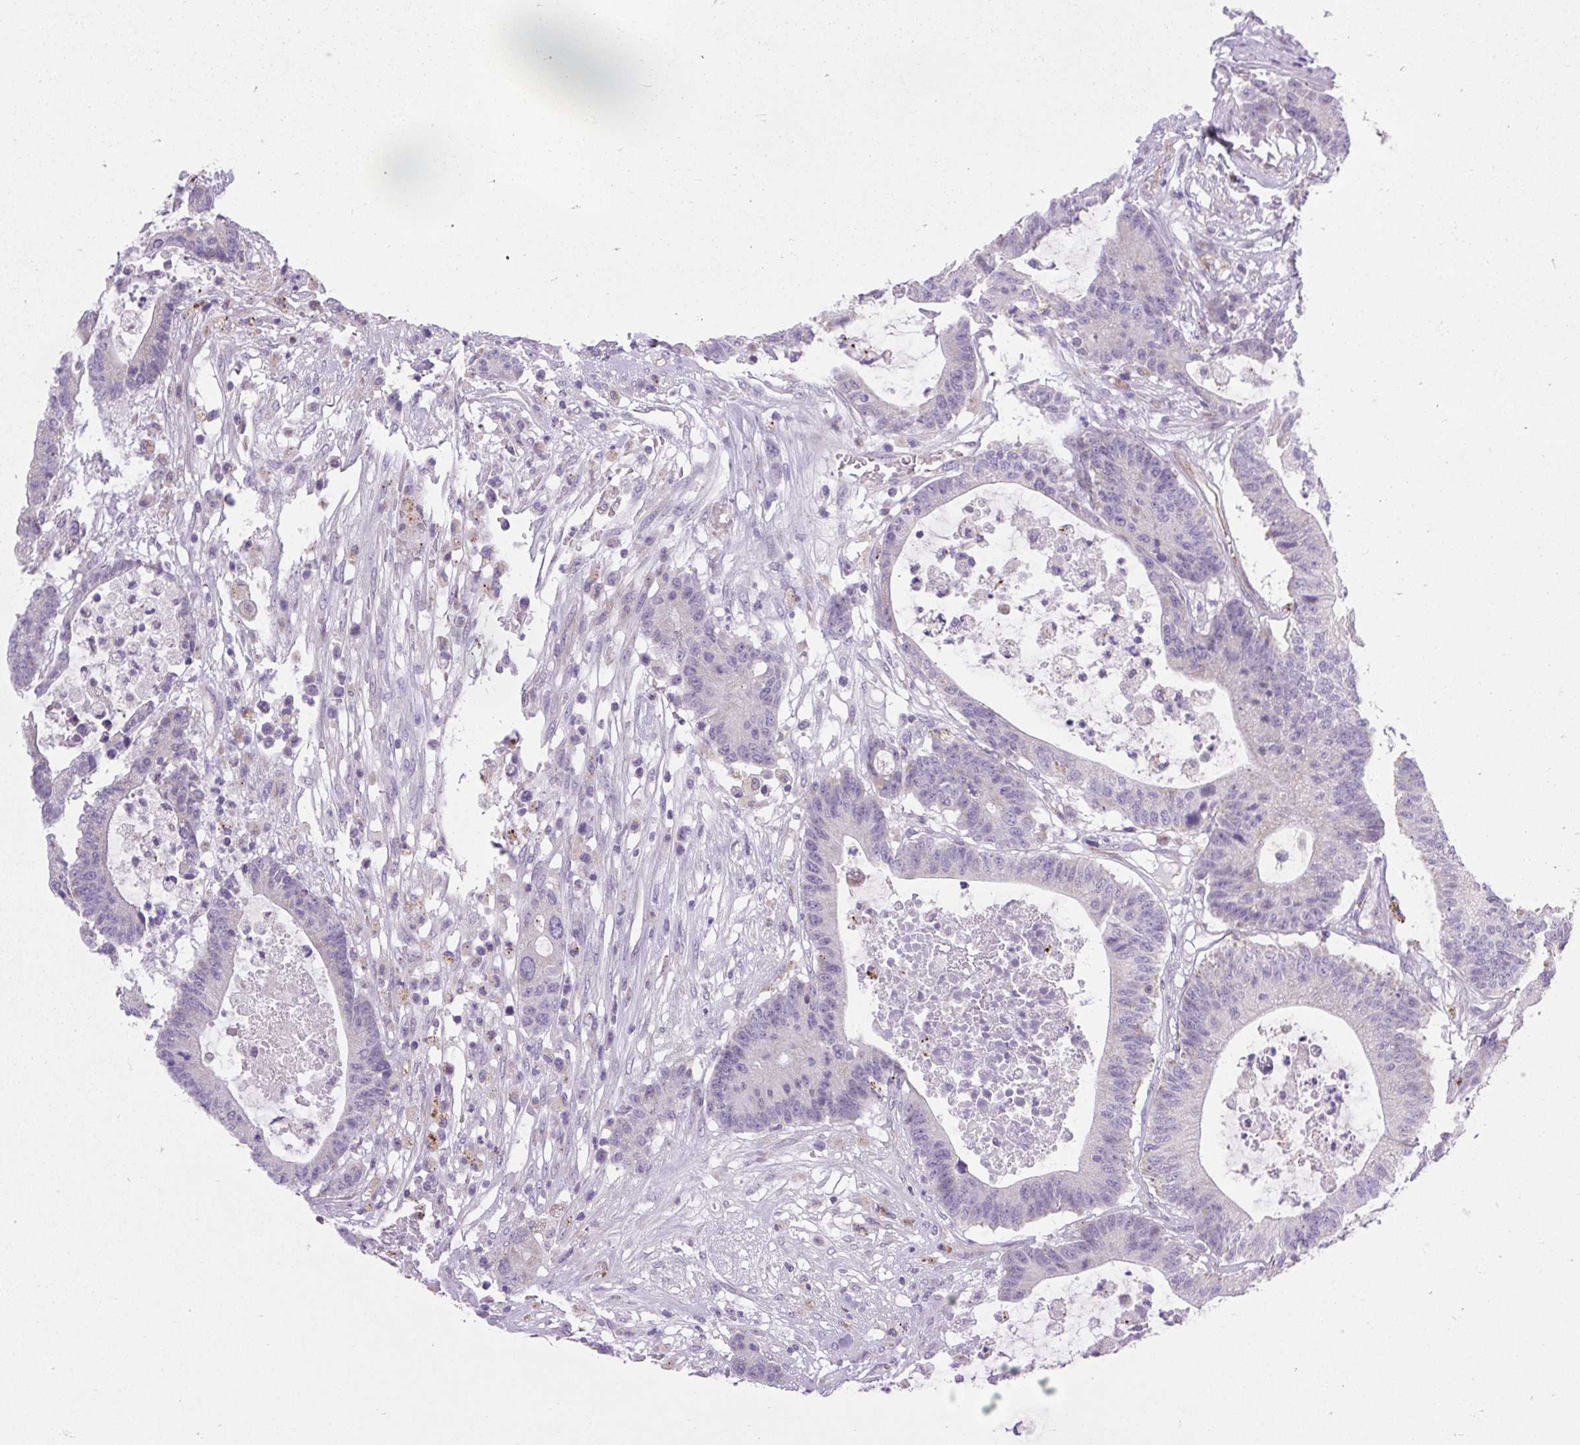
{"staining": {"intensity": "negative", "quantity": "none", "location": "none"}, "tissue": "colorectal cancer", "cell_type": "Tumor cells", "image_type": "cancer", "snomed": [{"axis": "morphology", "description": "Adenocarcinoma, NOS"}, {"axis": "topography", "description": "Colon"}], "caption": "An IHC image of adenocarcinoma (colorectal) is shown. There is no staining in tumor cells of adenocarcinoma (colorectal).", "gene": "RNASE10", "patient": {"sex": "female", "age": 84}}